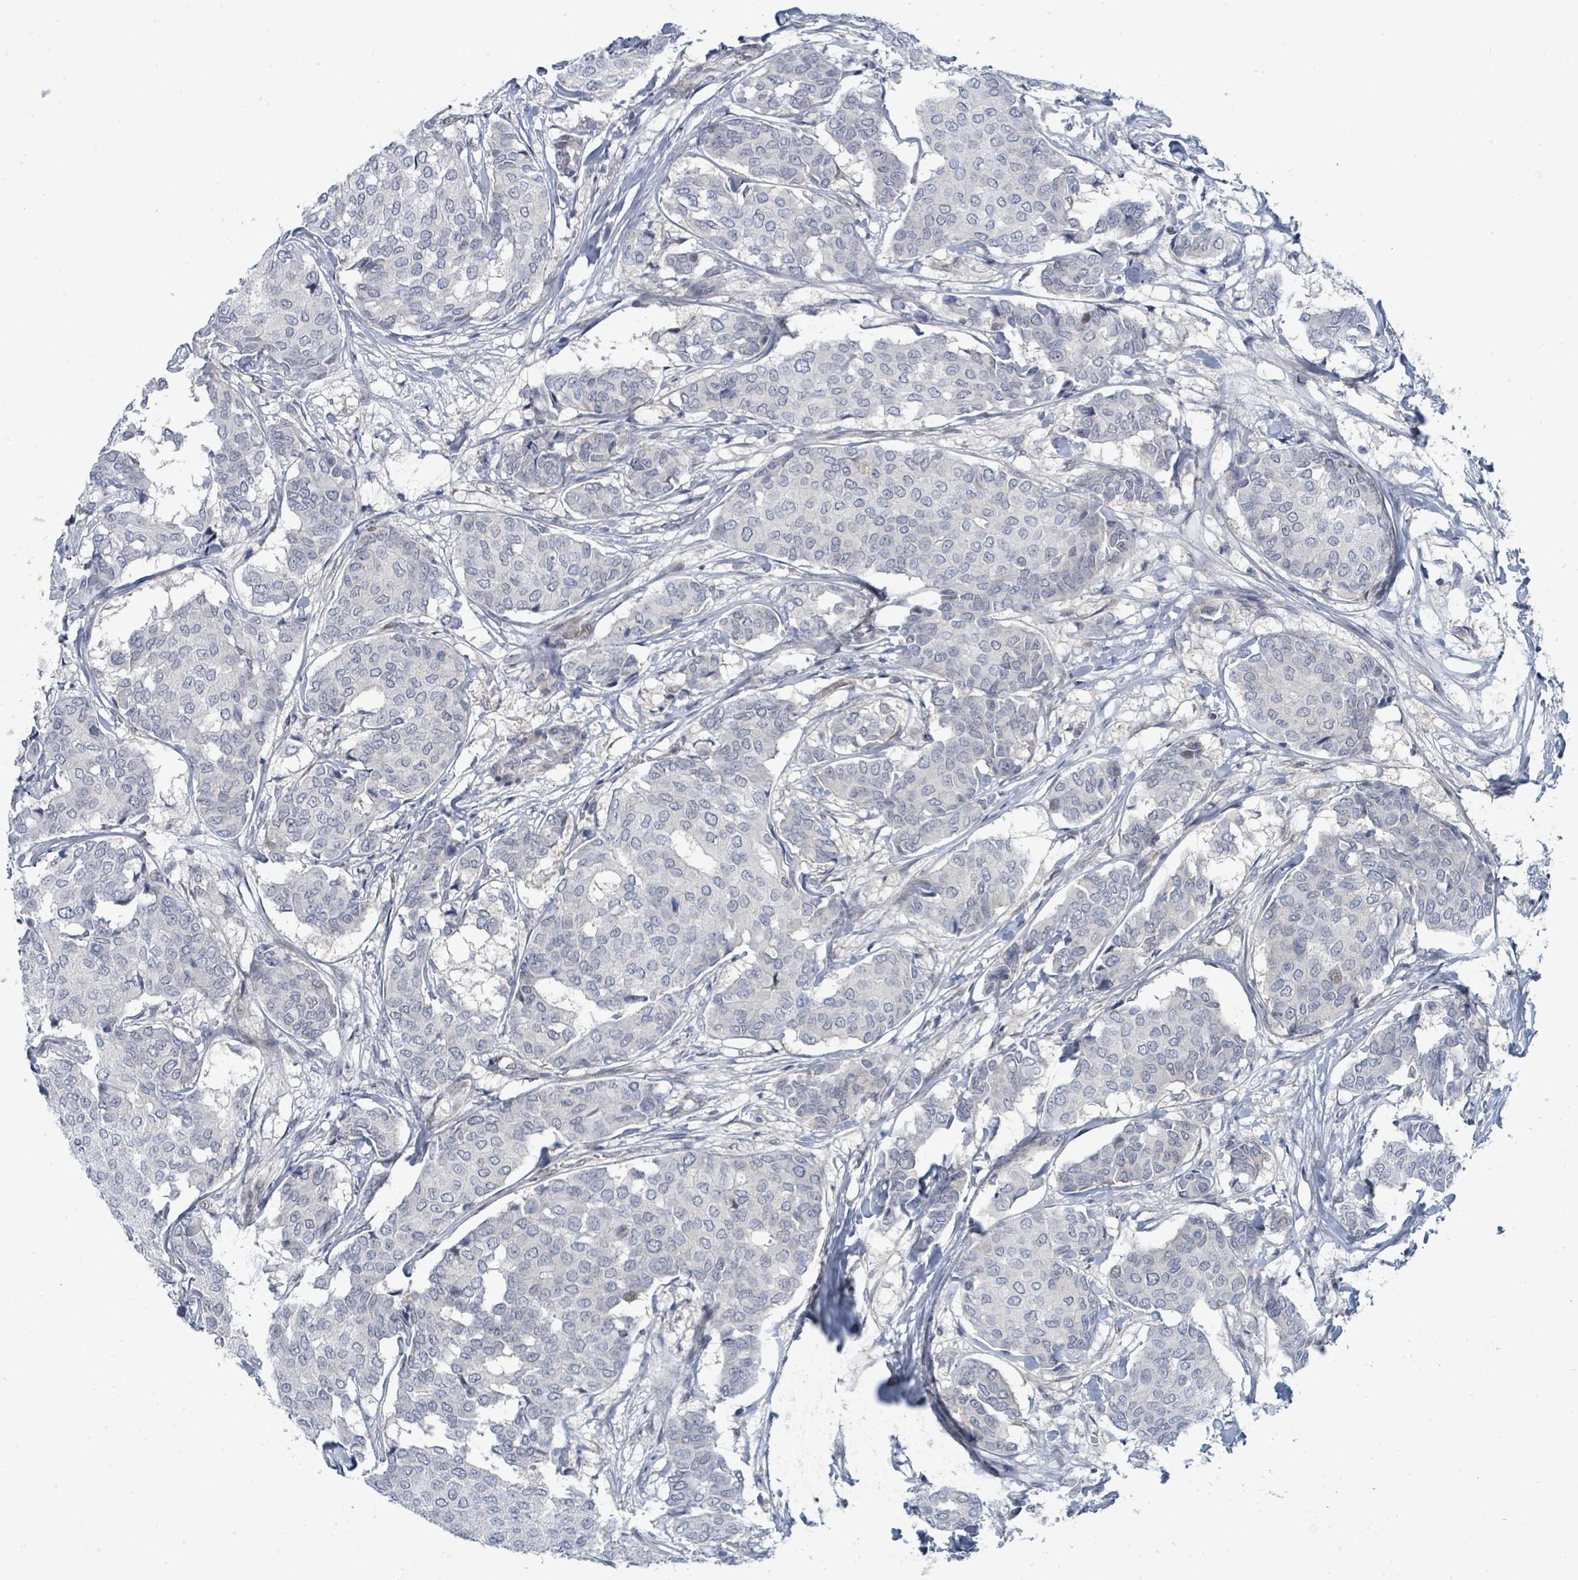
{"staining": {"intensity": "negative", "quantity": "none", "location": "none"}, "tissue": "breast cancer", "cell_type": "Tumor cells", "image_type": "cancer", "snomed": [{"axis": "morphology", "description": "Duct carcinoma"}, {"axis": "topography", "description": "Breast"}], "caption": "There is no significant expression in tumor cells of intraductal carcinoma (breast). (Brightfield microscopy of DAB (3,3'-diaminobenzidine) immunohistochemistry at high magnification).", "gene": "SUMO4", "patient": {"sex": "female", "age": 75}}